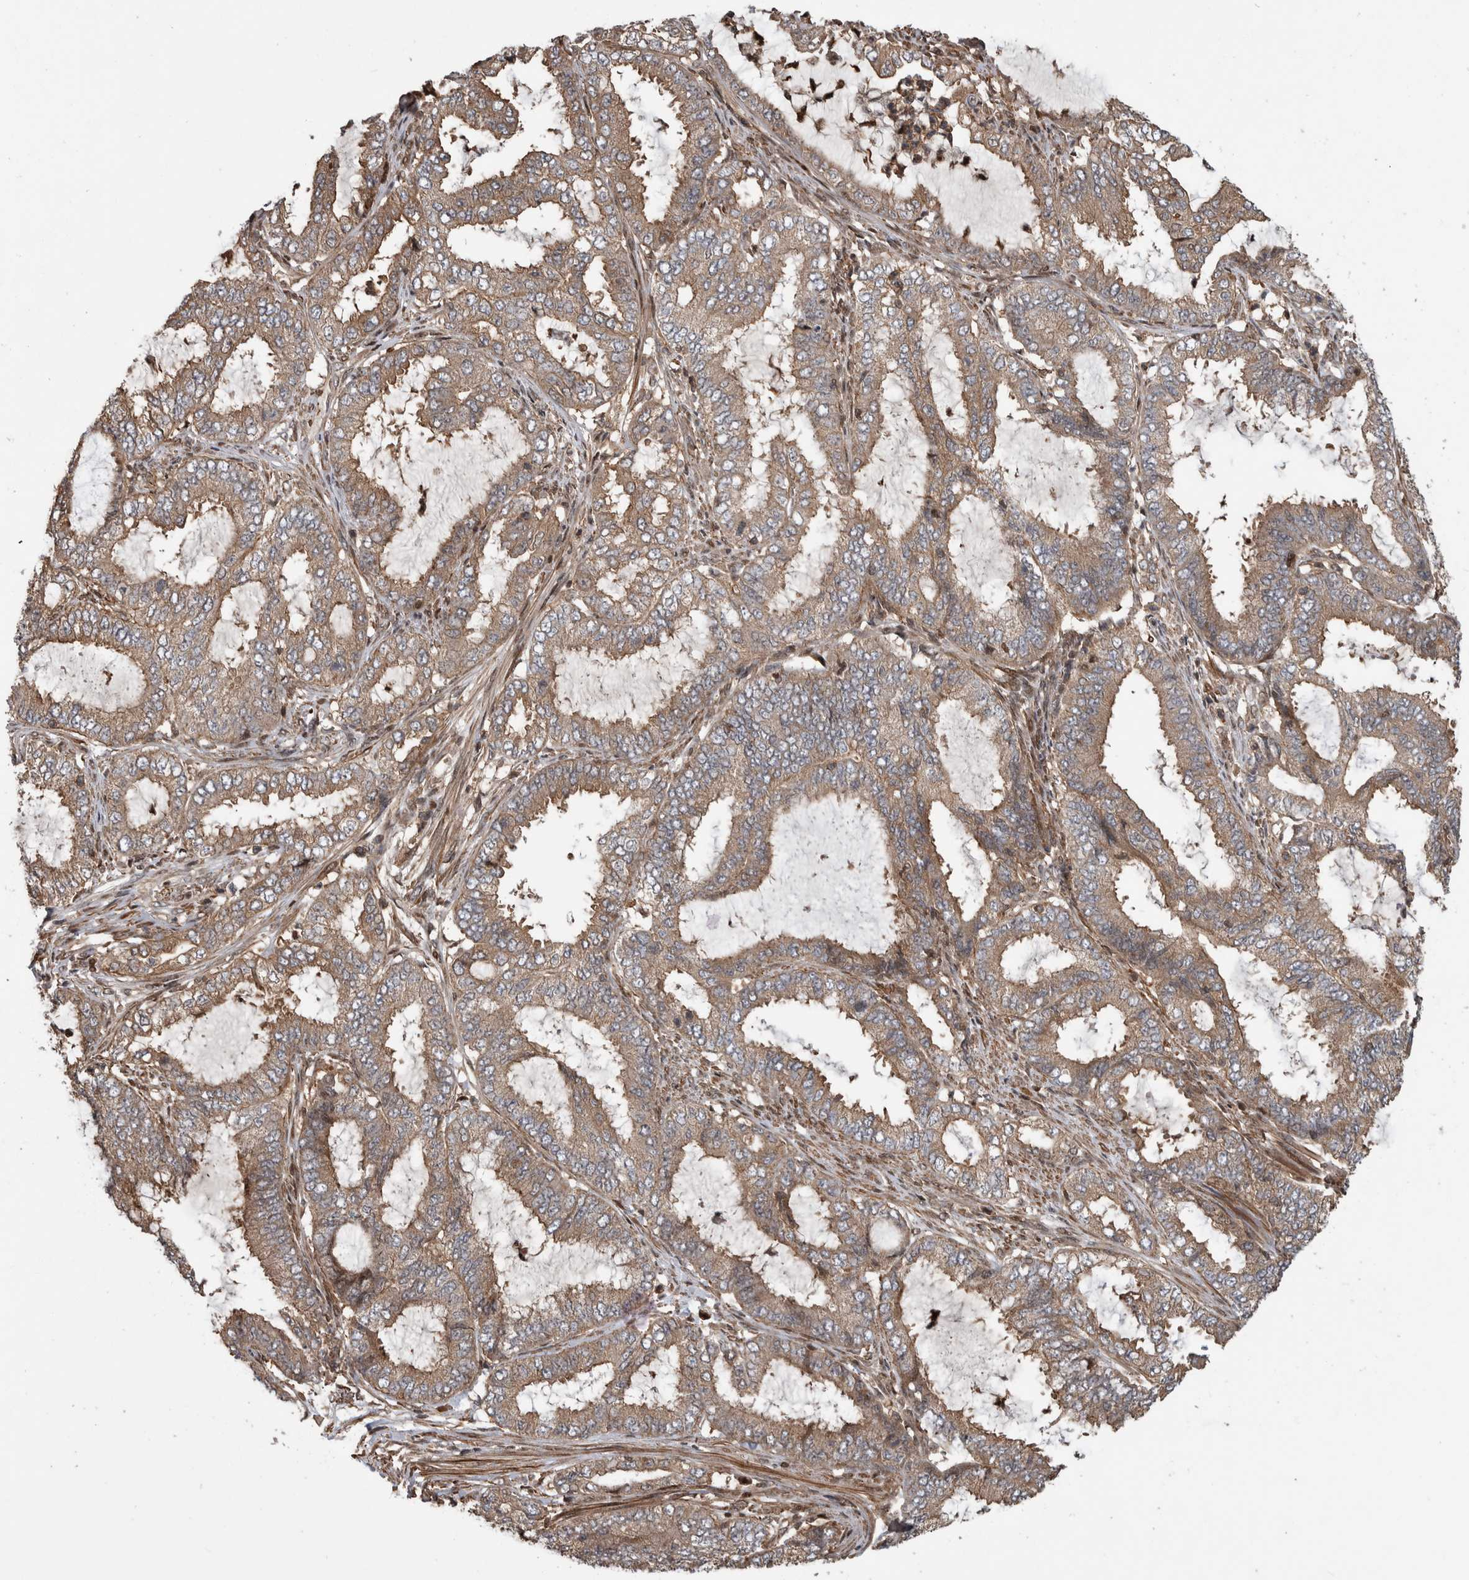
{"staining": {"intensity": "moderate", "quantity": ">75%", "location": "cytoplasmic/membranous"}, "tissue": "endometrial cancer", "cell_type": "Tumor cells", "image_type": "cancer", "snomed": [{"axis": "morphology", "description": "Adenocarcinoma, NOS"}, {"axis": "topography", "description": "Endometrium"}], "caption": "Human adenocarcinoma (endometrial) stained with a brown dye reveals moderate cytoplasmic/membranous positive expression in about >75% of tumor cells.", "gene": "ARFGEF1", "patient": {"sex": "female", "age": 51}}